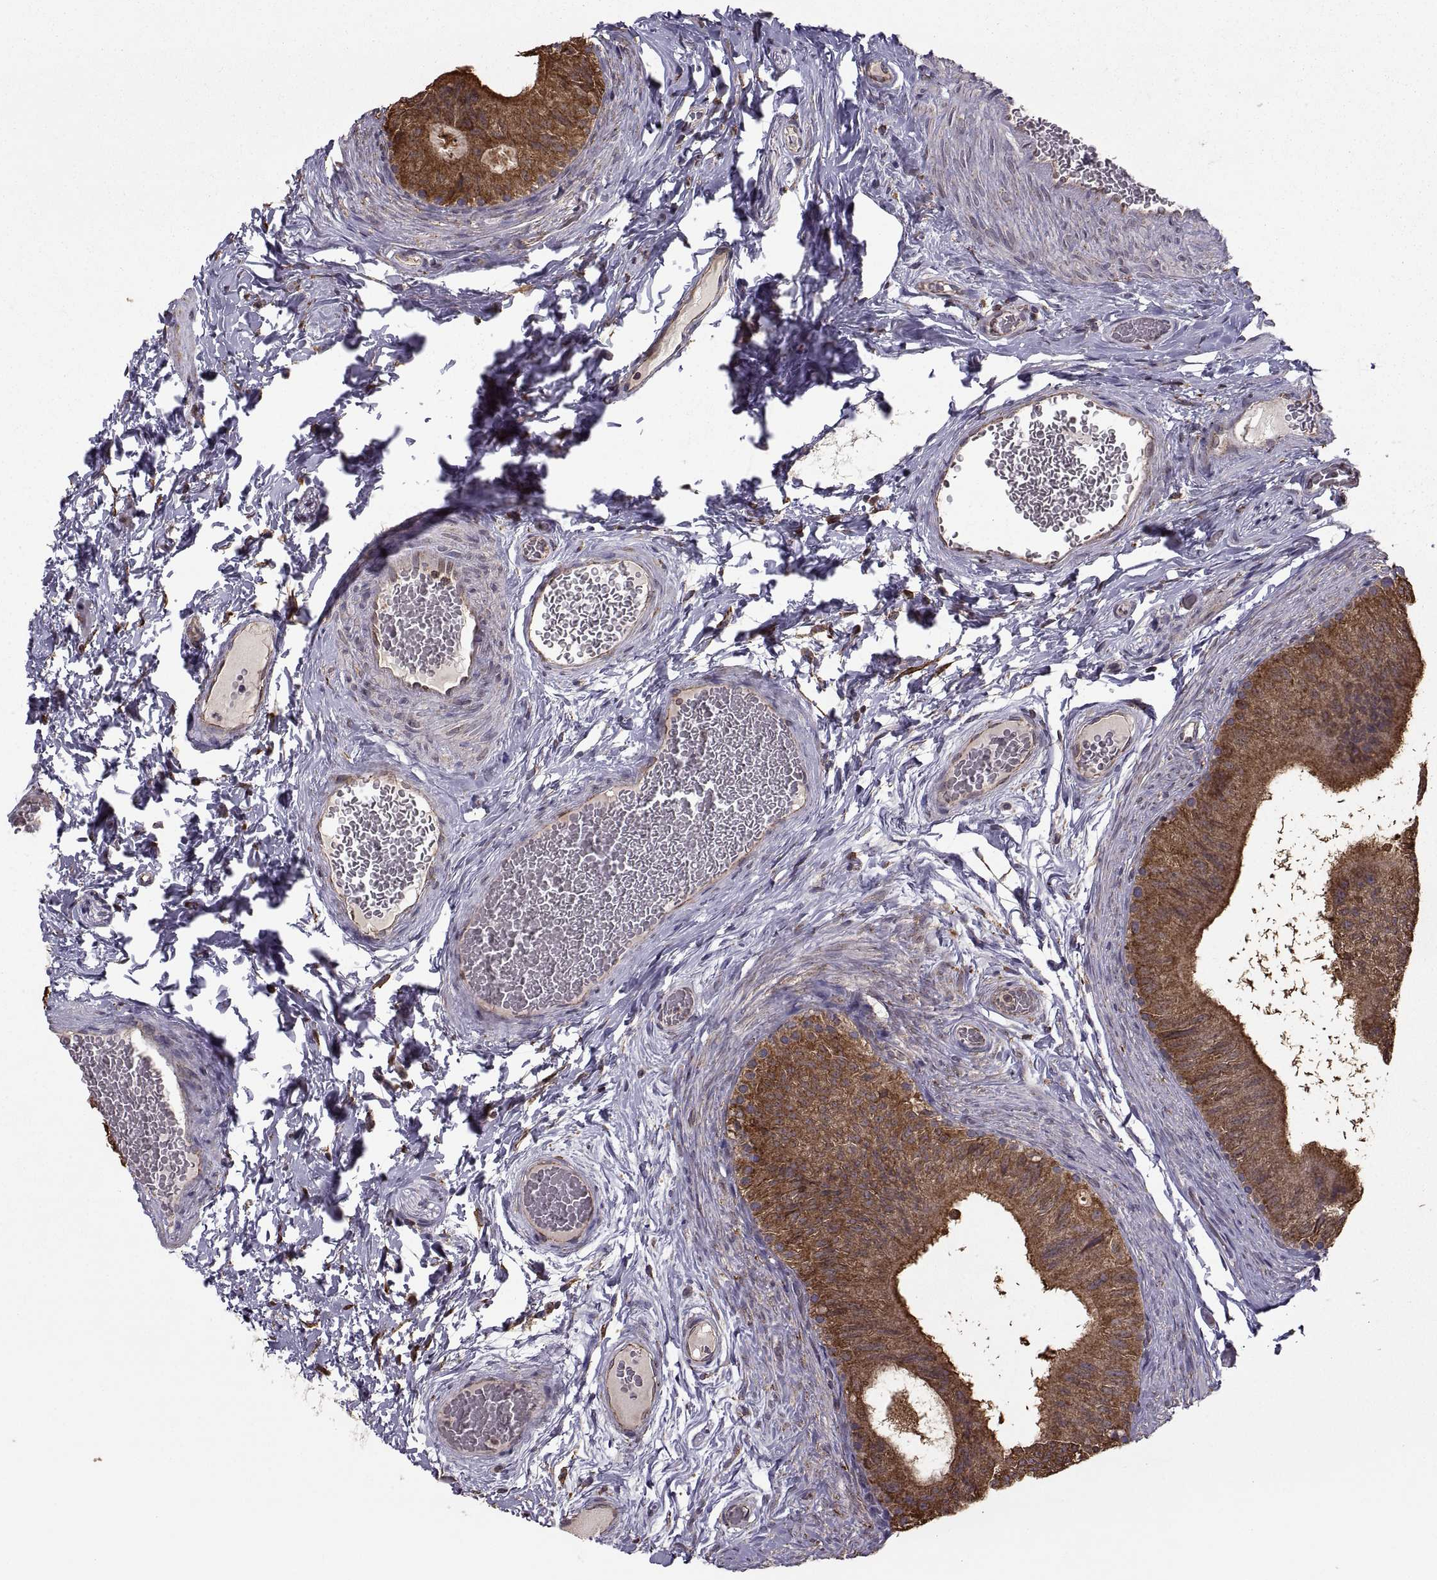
{"staining": {"intensity": "strong", "quantity": ">75%", "location": "cytoplasmic/membranous"}, "tissue": "epididymis", "cell_type": "Glandular cells", "image_type": "normal", "snomed": [{"axis": "morphology", "description": "Normal tissue, NOS"}, {"axis": "topography", "description": "Epididymis"}, {"axis": "topography", "description": "Vas deferens"}], "caption": "About >75% of glandular cells in normal epididymis exhibit strong cytoplasmic/membranous protein staining as visualized by brown immunohistochemical staining.", "gene": "PDIA3", "patient": {"sex": "male", "age": 23}}